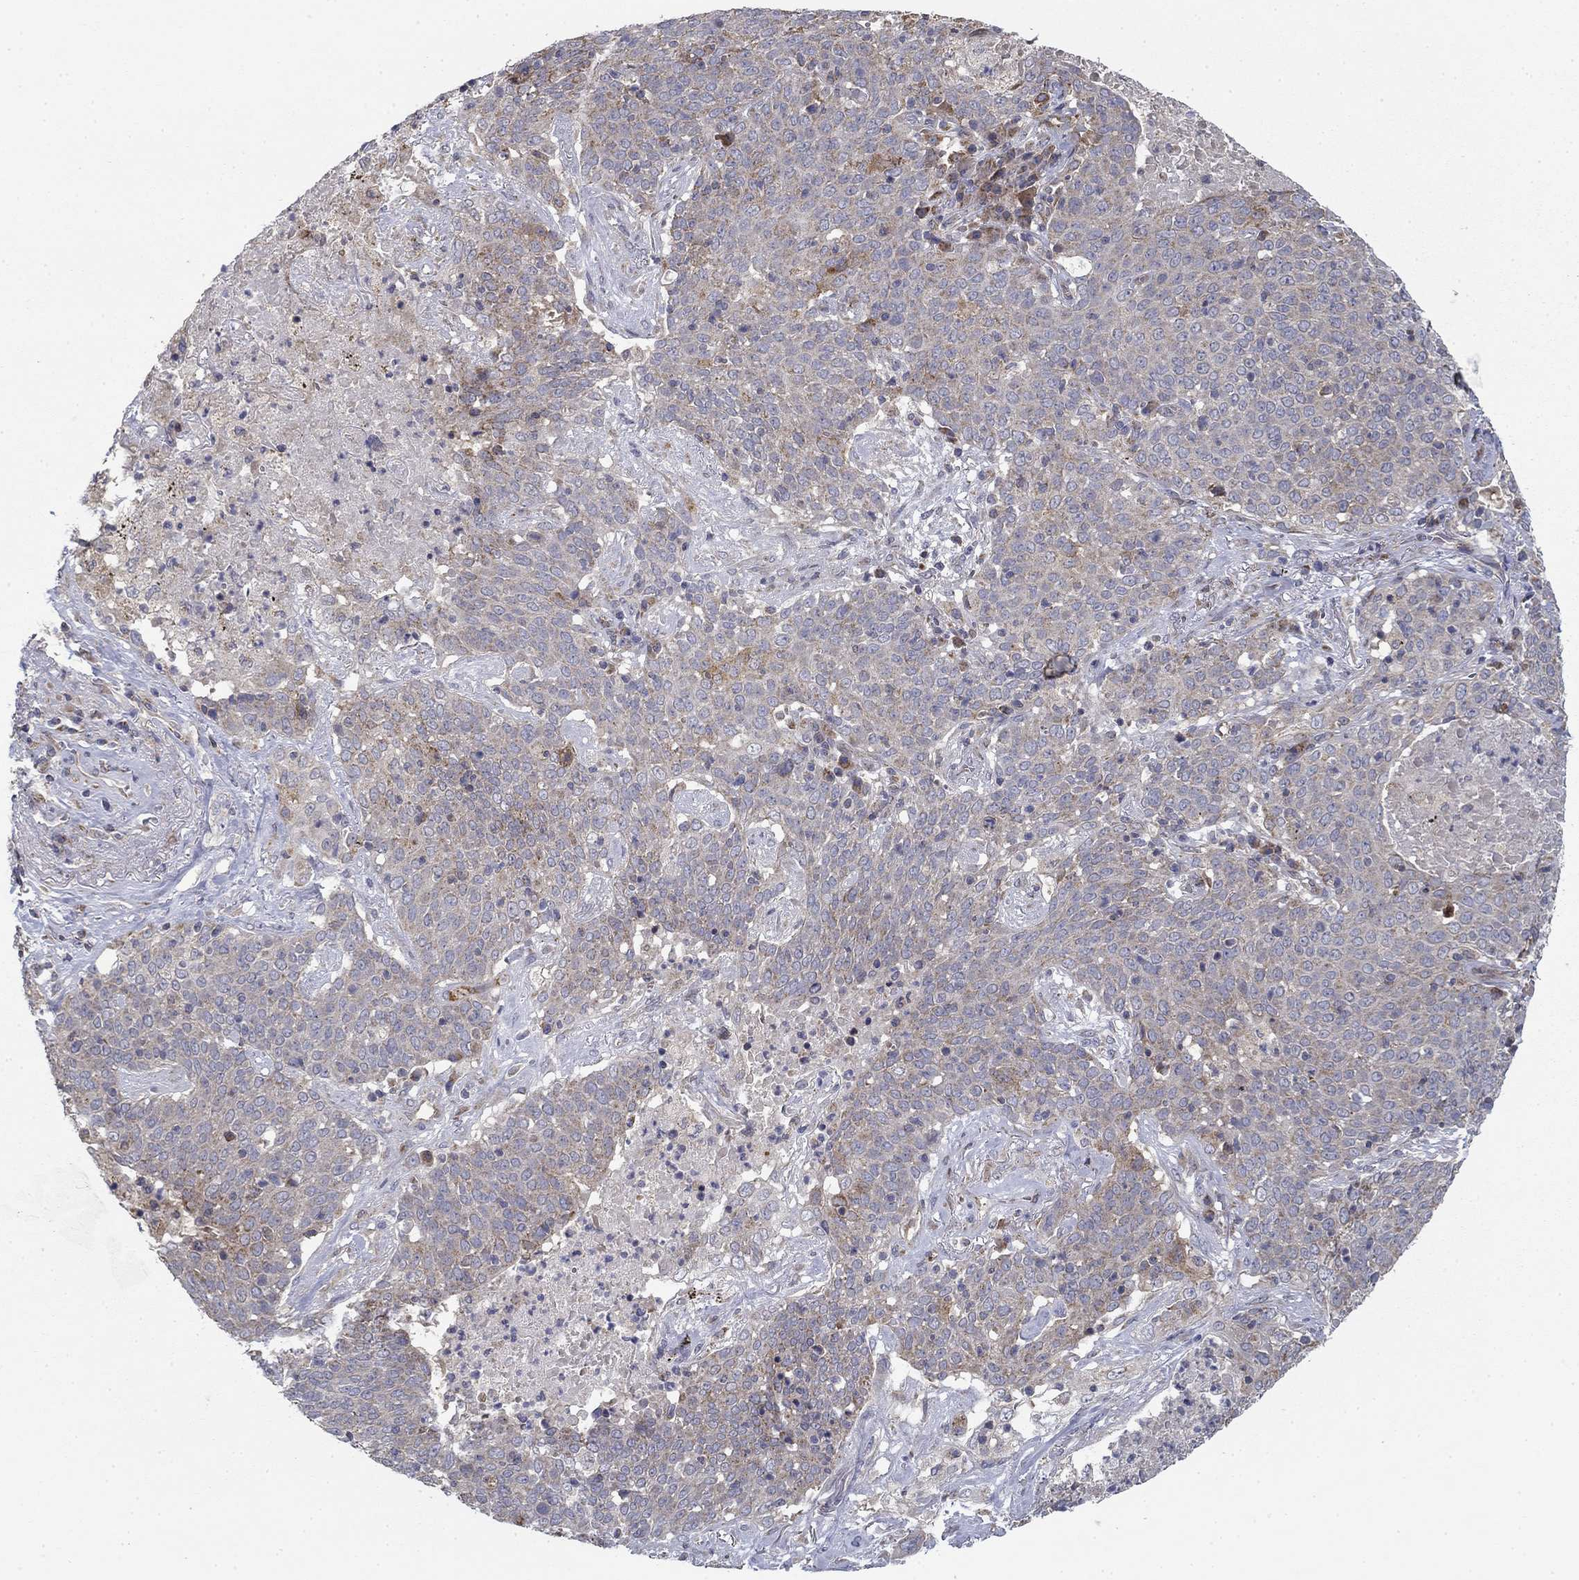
{"staining": {"intensity": "moderate", "quantity": "<25%", "location": "cytoplasmic/membranous"}, "tissue": "lung cancer", "cell_type": "Tumor cells", "image_type": "cancer", "snomed": [{"axis": "morphology", "description": "Squamous cell carcinoma, NOS"}, {"axis": "topography", "description": "Lung"}], "caption": "Approximately <25% of tumor cells in human lung cancer show moderate cytoplasmic/membranous protein positivity as visualized by brown immunohistochemical staining.", "gene": "MMAA", "patient": {"sex": "male", "age": 82}}